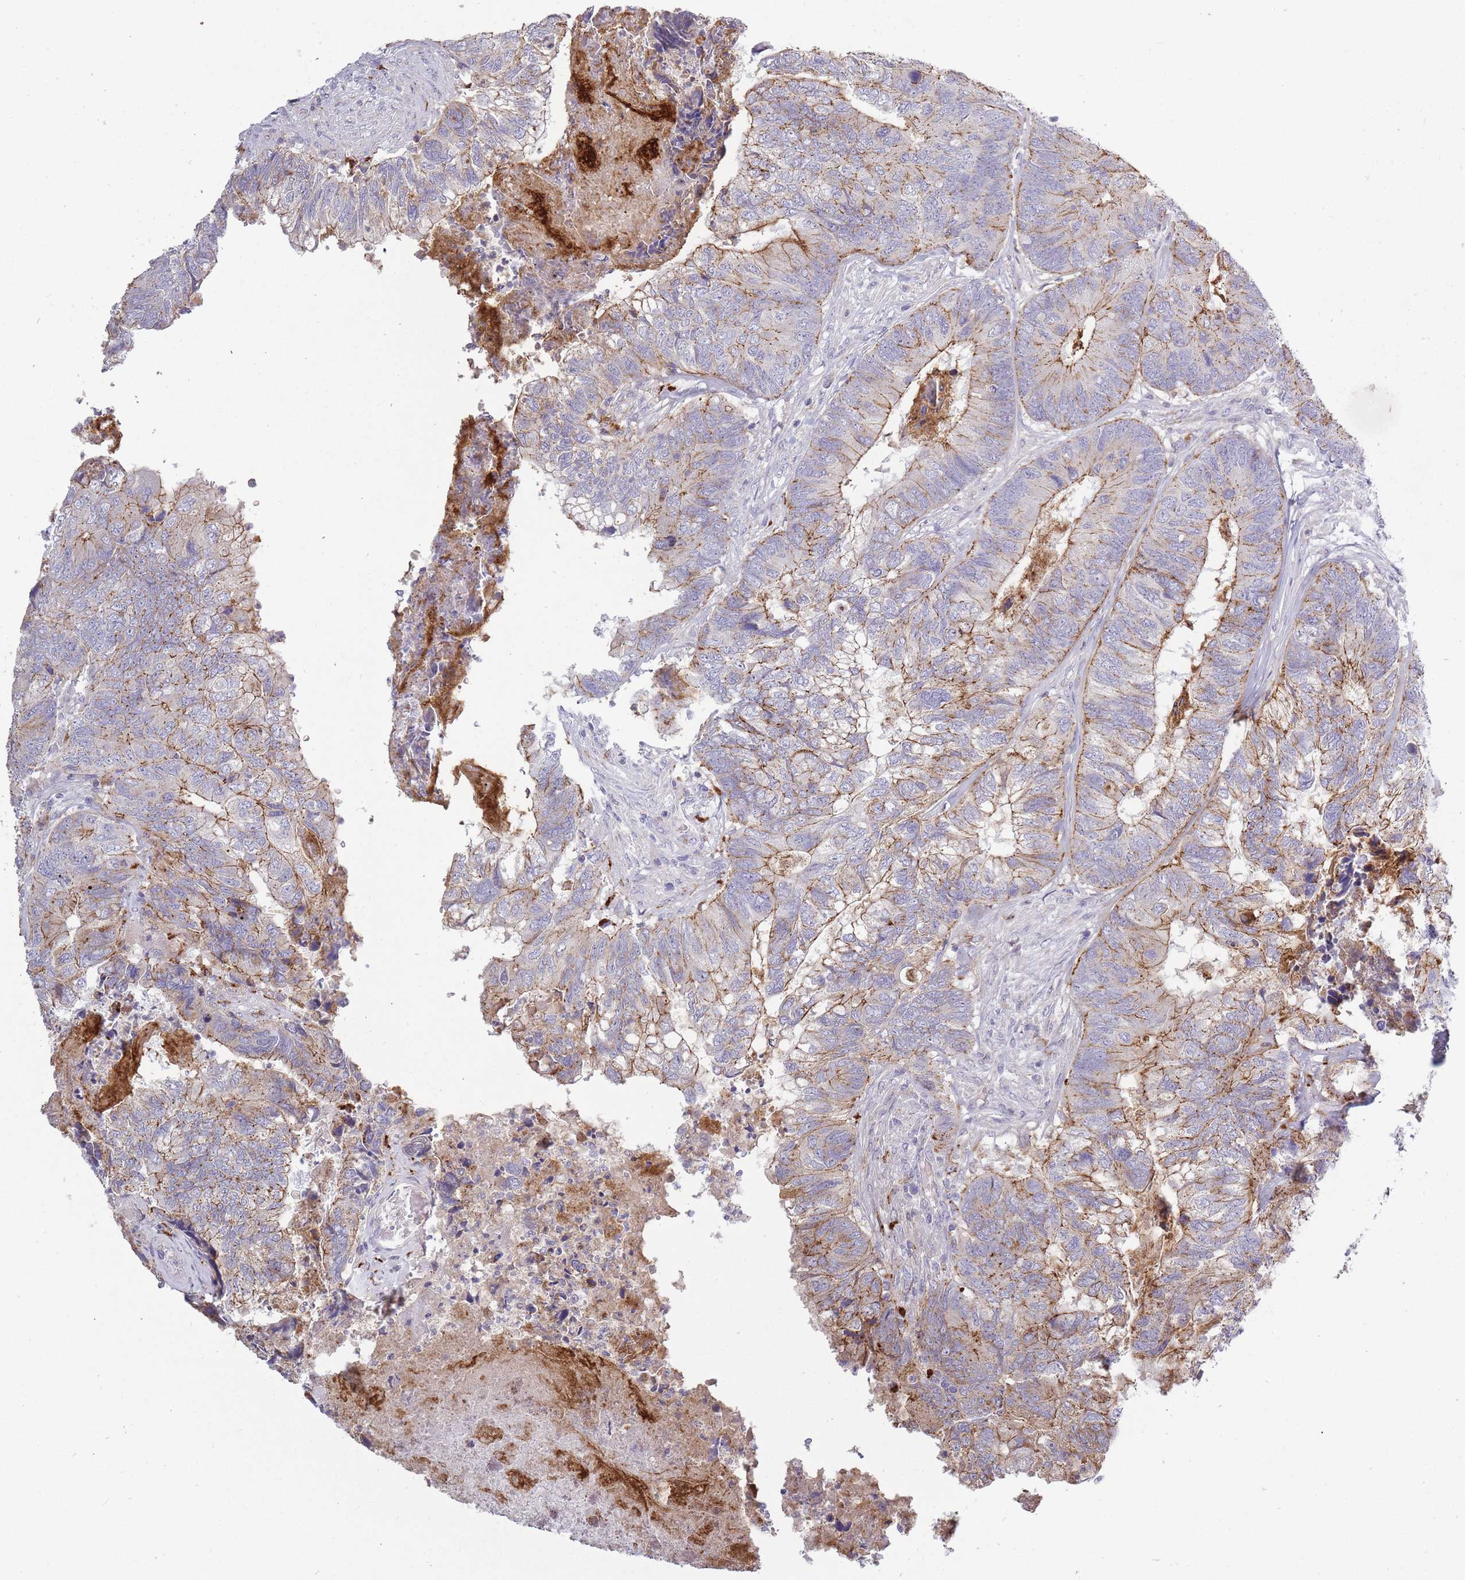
{"staining": {"intensity": "moderate", "quantity": "25%-75%", "location": "cytoplasmic/membranous"}, "tissue": "colorectal cancer", "cell_type": "Tumor cells", "image_type": "cancer", "snomed": [{"axis": "morphology", "description": "Adenocarcinoma, NOS"}, {"axis": "topography", "description": "Colon"}], "caption": "The photomicrograph exhibits staining of colorectal cancer, revealing moderate cytoplasmic/membranous protein positivity (brown color) within tumor cells.", "gene": "TRIM61", "patient": {"sex": "female", "age": 67}}